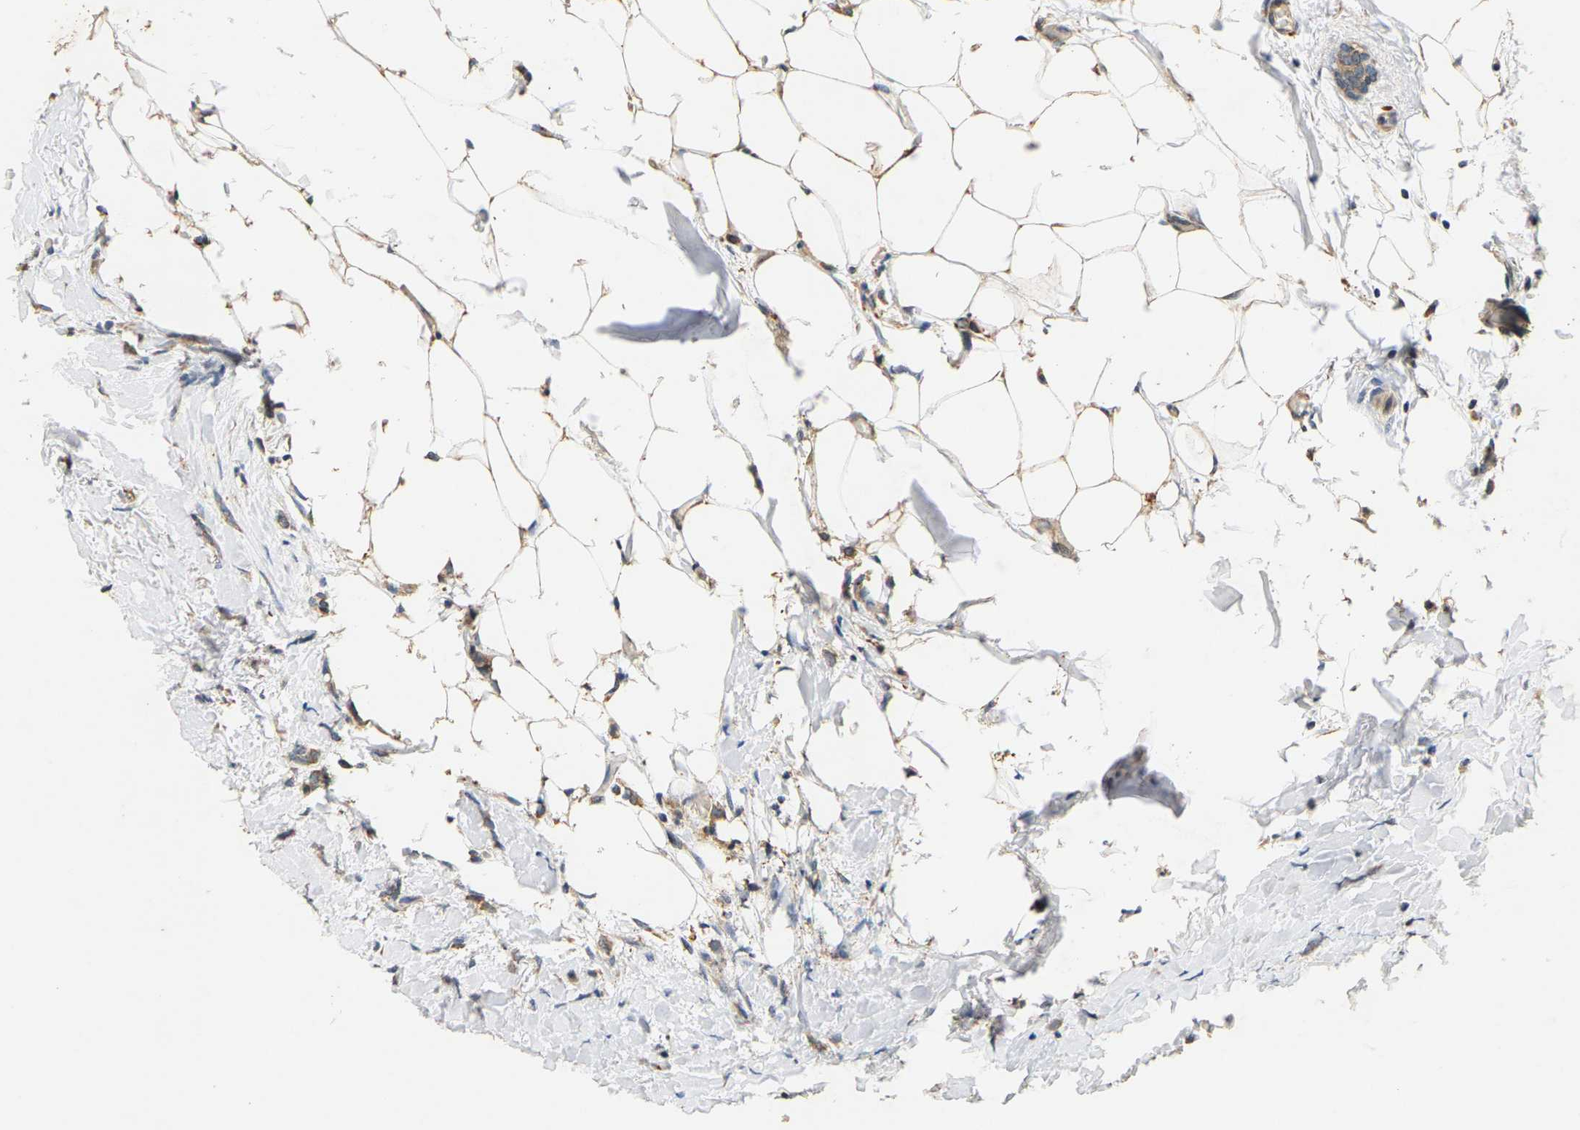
{"staining": {"intensity": "weak", "quantity": ">75%", "location": "cytoplasmic/membranous"}, "tissue": "breast cancer", "cell_type": "Tumor cells", "image_type": "cancer", "snomed": [{"axis": "morphology", "description": "Lobular carcinoma, in situ"}, {"axis": "morphology", "description": "Lobular carcinoma"}, {"axis": "topography", "description": "Breast"}], "caption": "Immunohistochemistry (IHC) micrograph of neoplastic tissue: breast cancer stained using immunohistochemistry exhibits low levels of weak protein expression localized specifically in the cytoplasmic/membranous of tumor cells, appearing as a cytoplasmic/membranous brown color.", "gene": "CIDEC", "patient": {"sex": "female", "age": 41}}